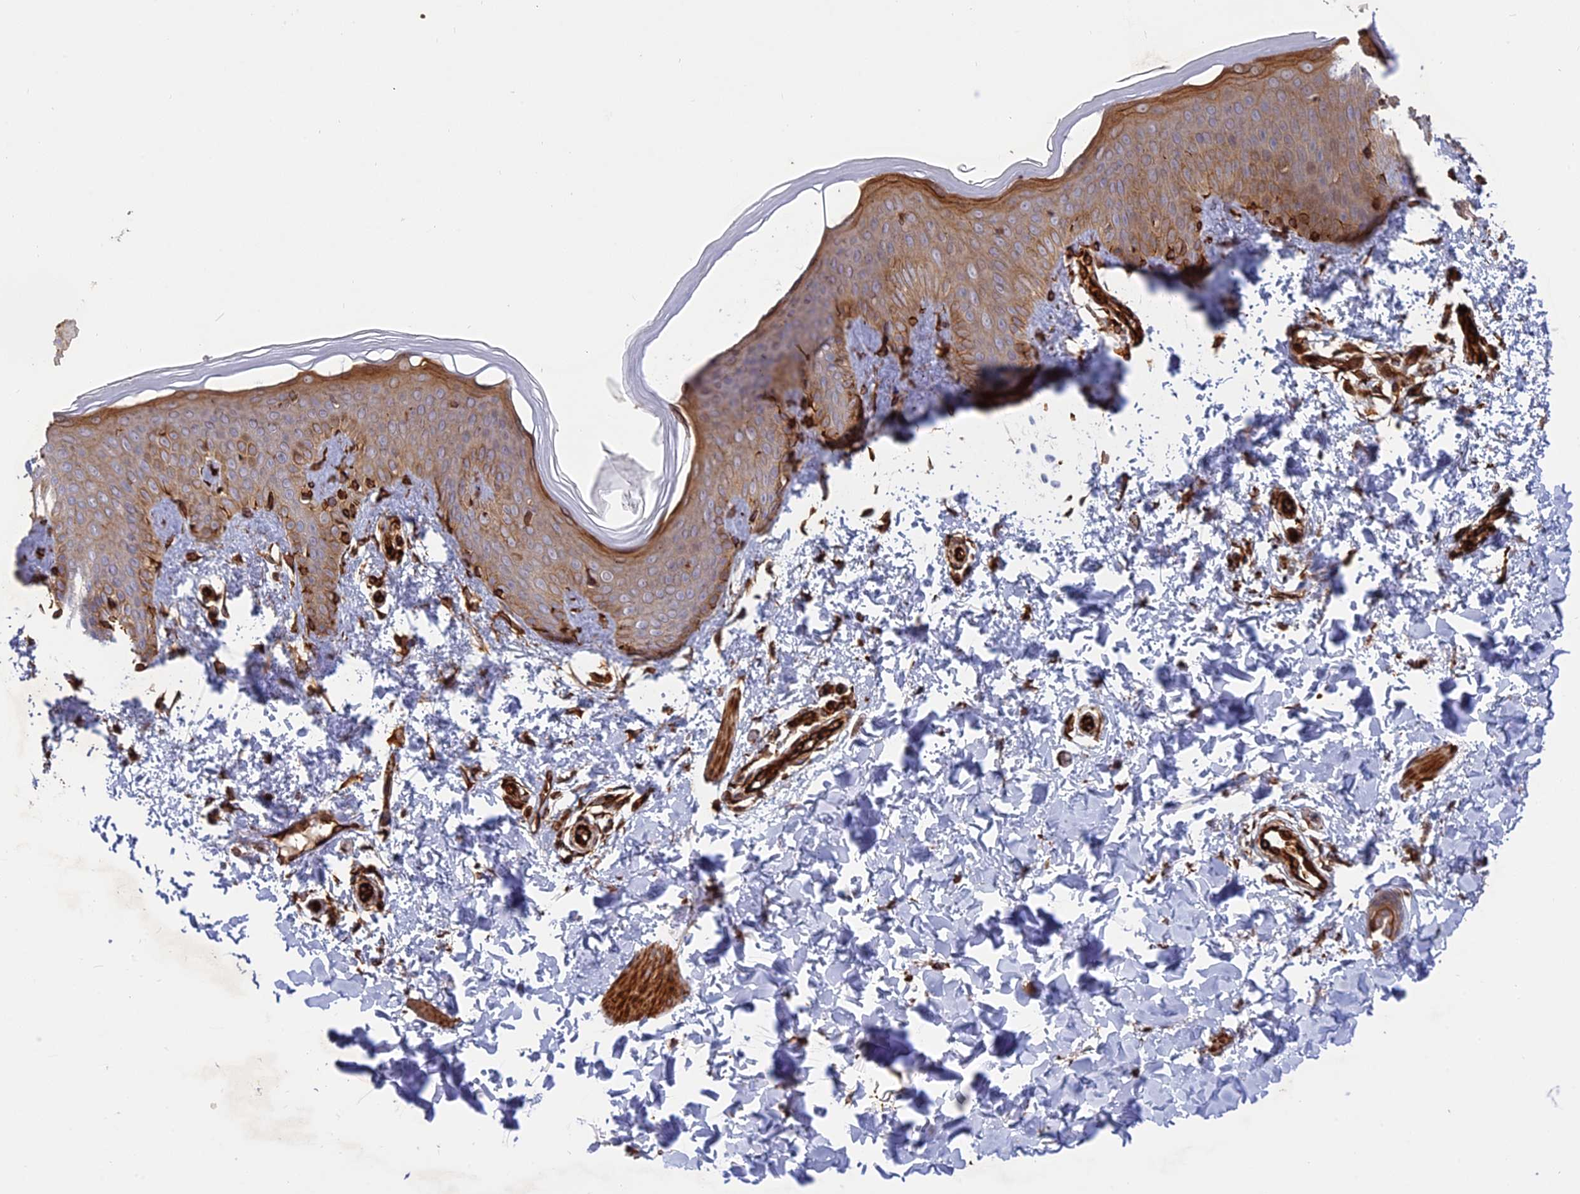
{"staining": {"intensity": "strong", "quantity": ">75%", "location": "cytoplasmic/membranous"}, "tissue": "skin", "cell_type": "Fibroblasts", "image_type": "normal", "snomed": [{"axis": "morphology", "description": "Normal tissue, NOS"}, {"axis": "topography", "description": "Skin"}], "caption": "Immunohistochemistry (IHC) (DAB) staining of unremarkable skin exhibits strong cytoplasmic/membranous protein positivity in approximately >75% of fibroblasts.", "gene": "PHLDB3", "patient": {"sex": "male", "age": 36}}